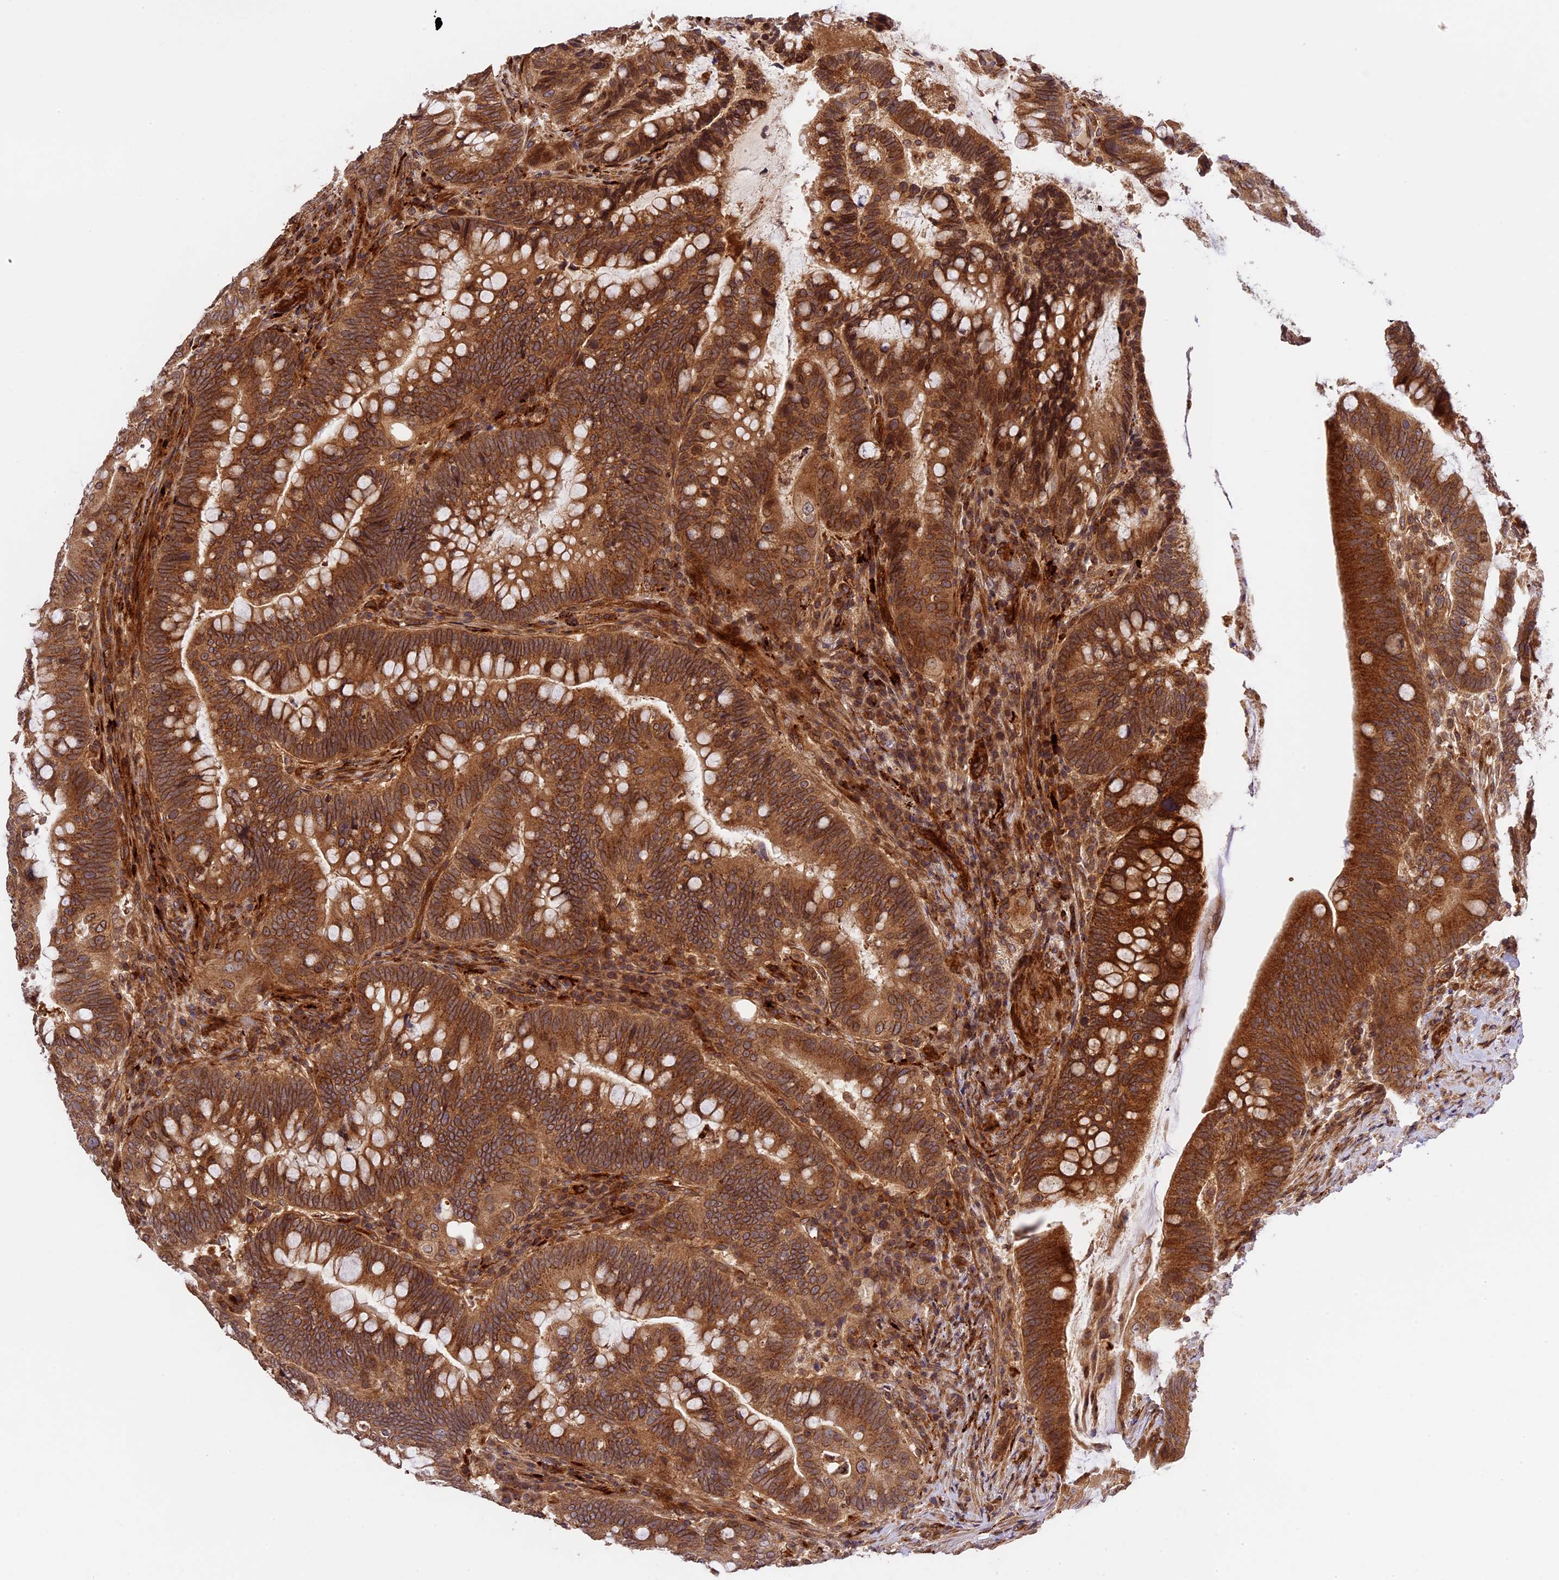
{"staining": {"intensity": "moderate", "quantity": ">75%", "location": "cytoplasmic/membranous,nuclear"}, "tissue": "colorectal cancer", "cell_type": "Tumor cells", "image_type": "cancer", "snomed": [{"axis": "morphology", "description": "Adenocarcinoma, NOS"}, {"axis": "topography", "description": "Colon"}], "caption": "High-power microscopy captured an immunohistochemistry (IHC) histopathology image of colorectal cancer (adenocarcinoma), revealing moderate cytoplasmic/membranous and nuclear expression in about >75% of tumor cells.", "gene": "DGKH", "patient": {"sex": "female", "age": 66}}